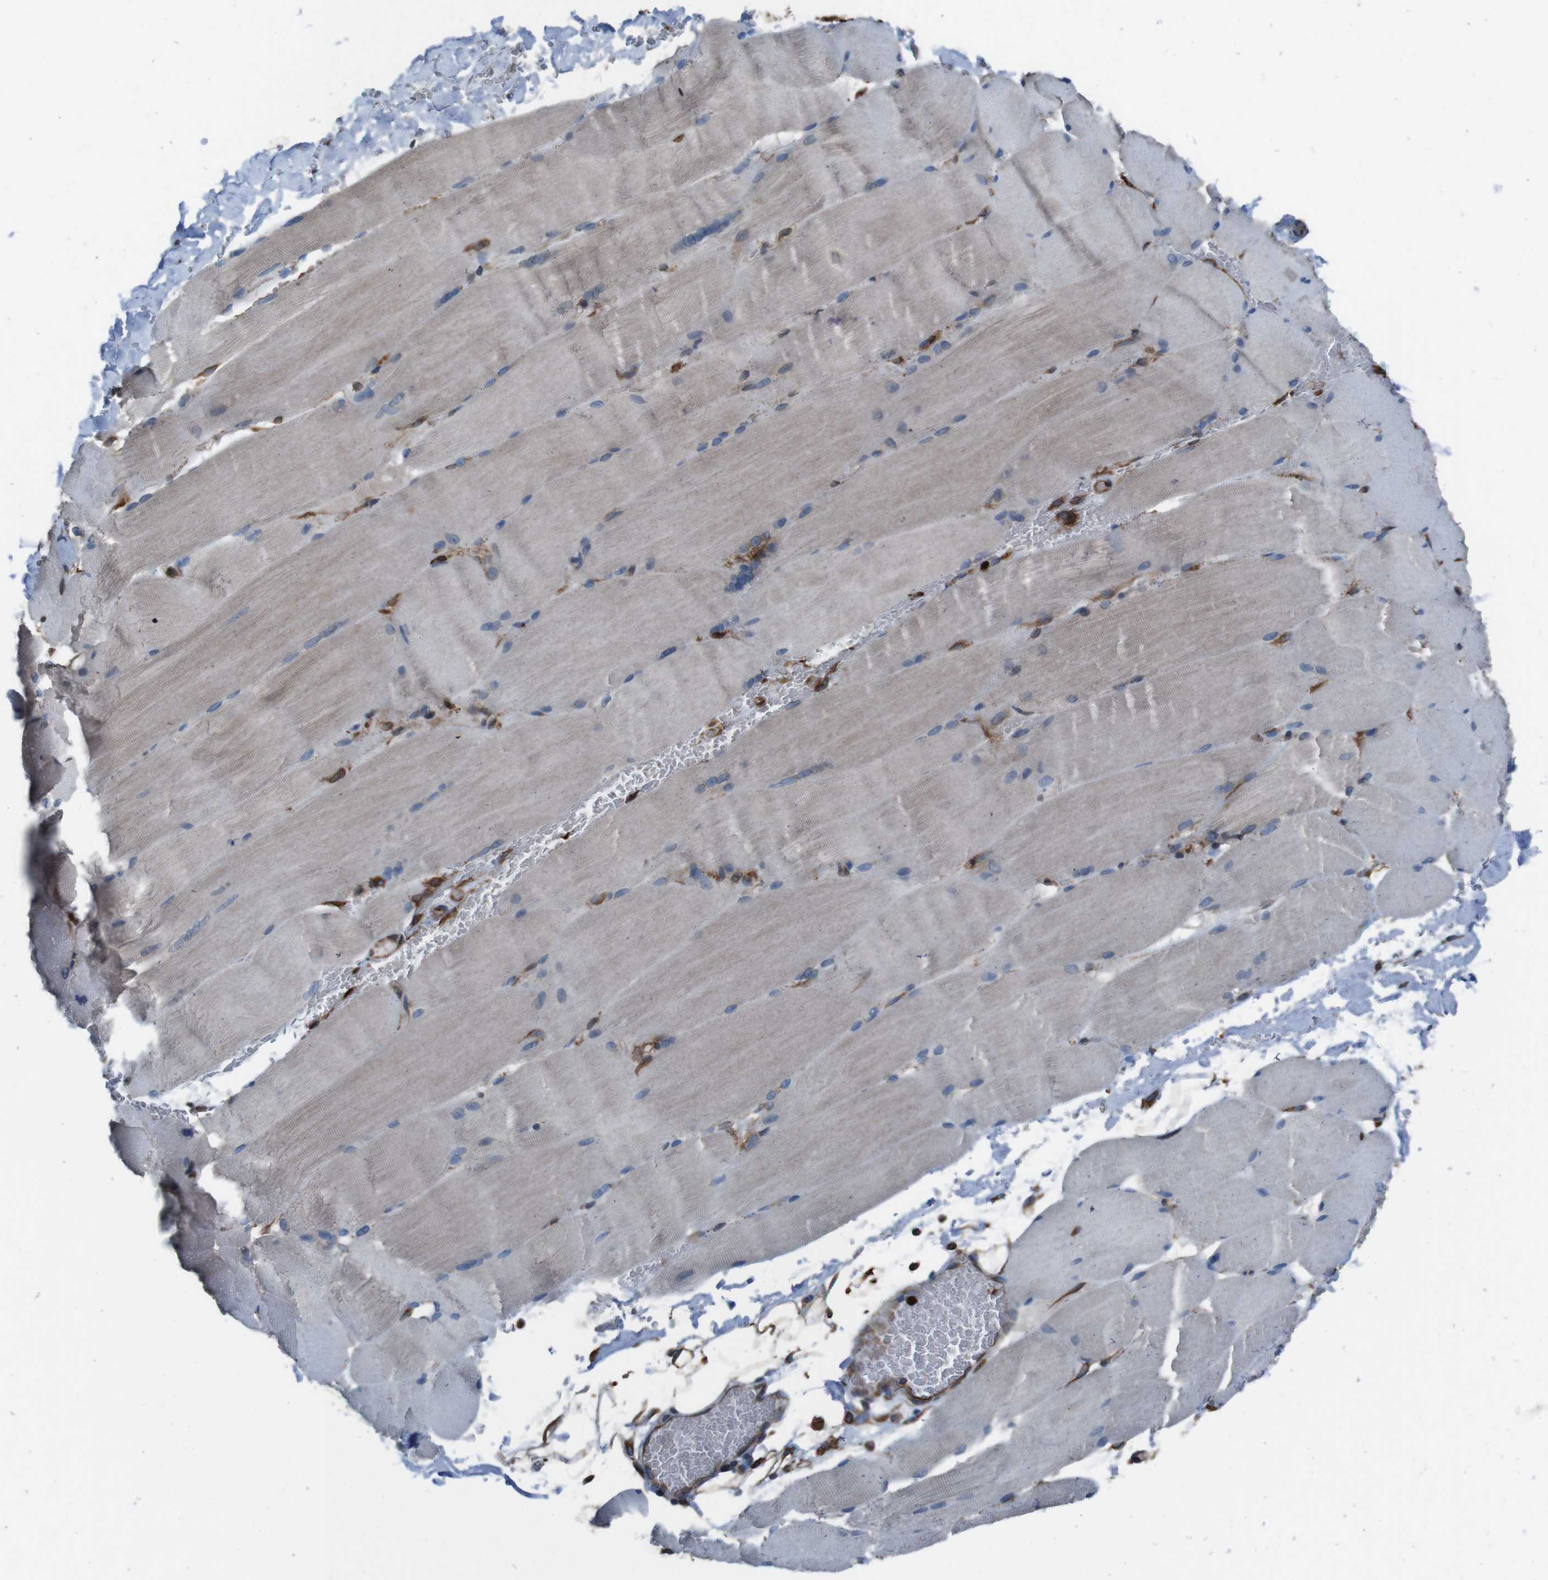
{"staining": {"intensity": "weak", "quantity": "<25%", "location": "cytoplasmic/membranous"}, "tissue": "skeletal muscle", "cell_type": "Myocytes", "image_type": "normal", "snomed": [{"axis": "morphology", "description": "Normal tissue, NOS"}, {"axis": "topography", "description": "Skin"}, {"axis": "topography", "description": "Skeletal muscle"}], "caption": "Immunohistochemistry histopathology image of normal human skeletal muscle stained for a protein (brown), which shows no expression in myocytes. (DAB immunohistochemistry (IHC) visualized using brightfield microscopy, high magnification).", "gene": "APMAP", "patient": {"sex": "male", "age": 83}}